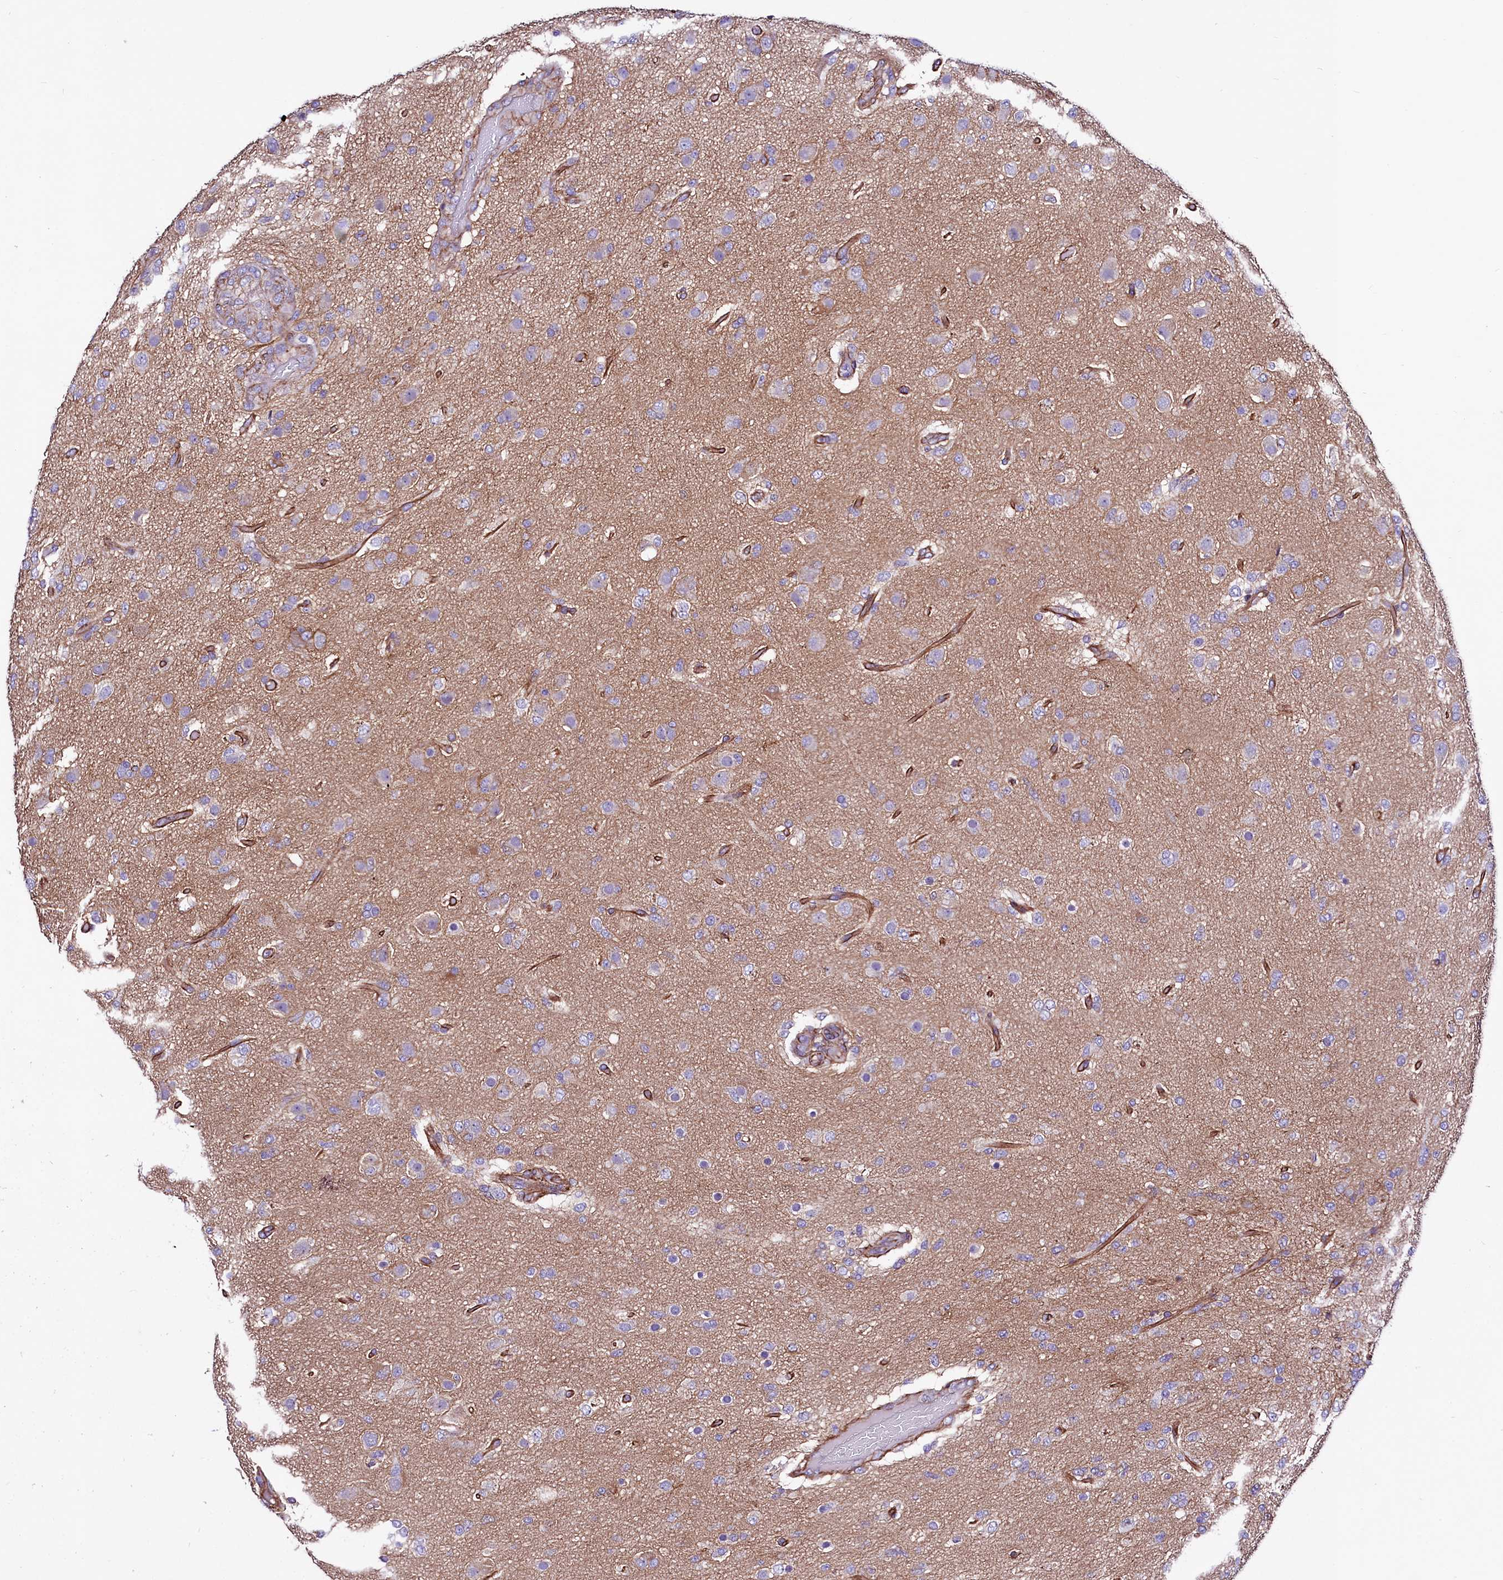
{"staining": {"intensity": "negative", "quantity": "none", "location": "none"}, "tissue": "glioma", "cell_type": "Tumor cells", "image_type": "cancer", "snomed": [{"axis": "morphology", "description": "Glioma, malignant, High grade"}, {"axis": "topography", "description": "Brain"}], "caption": "Immunohistochemistry photomicrograph of malignant high-grade glioma stained for a protein (brown), which demonstrates no staining in tumor cells. (DAB immunohistochemistry with hematoxylin counter stain).", "gene": "SLF1", "patient": {"sex": "female", "age": 74}}